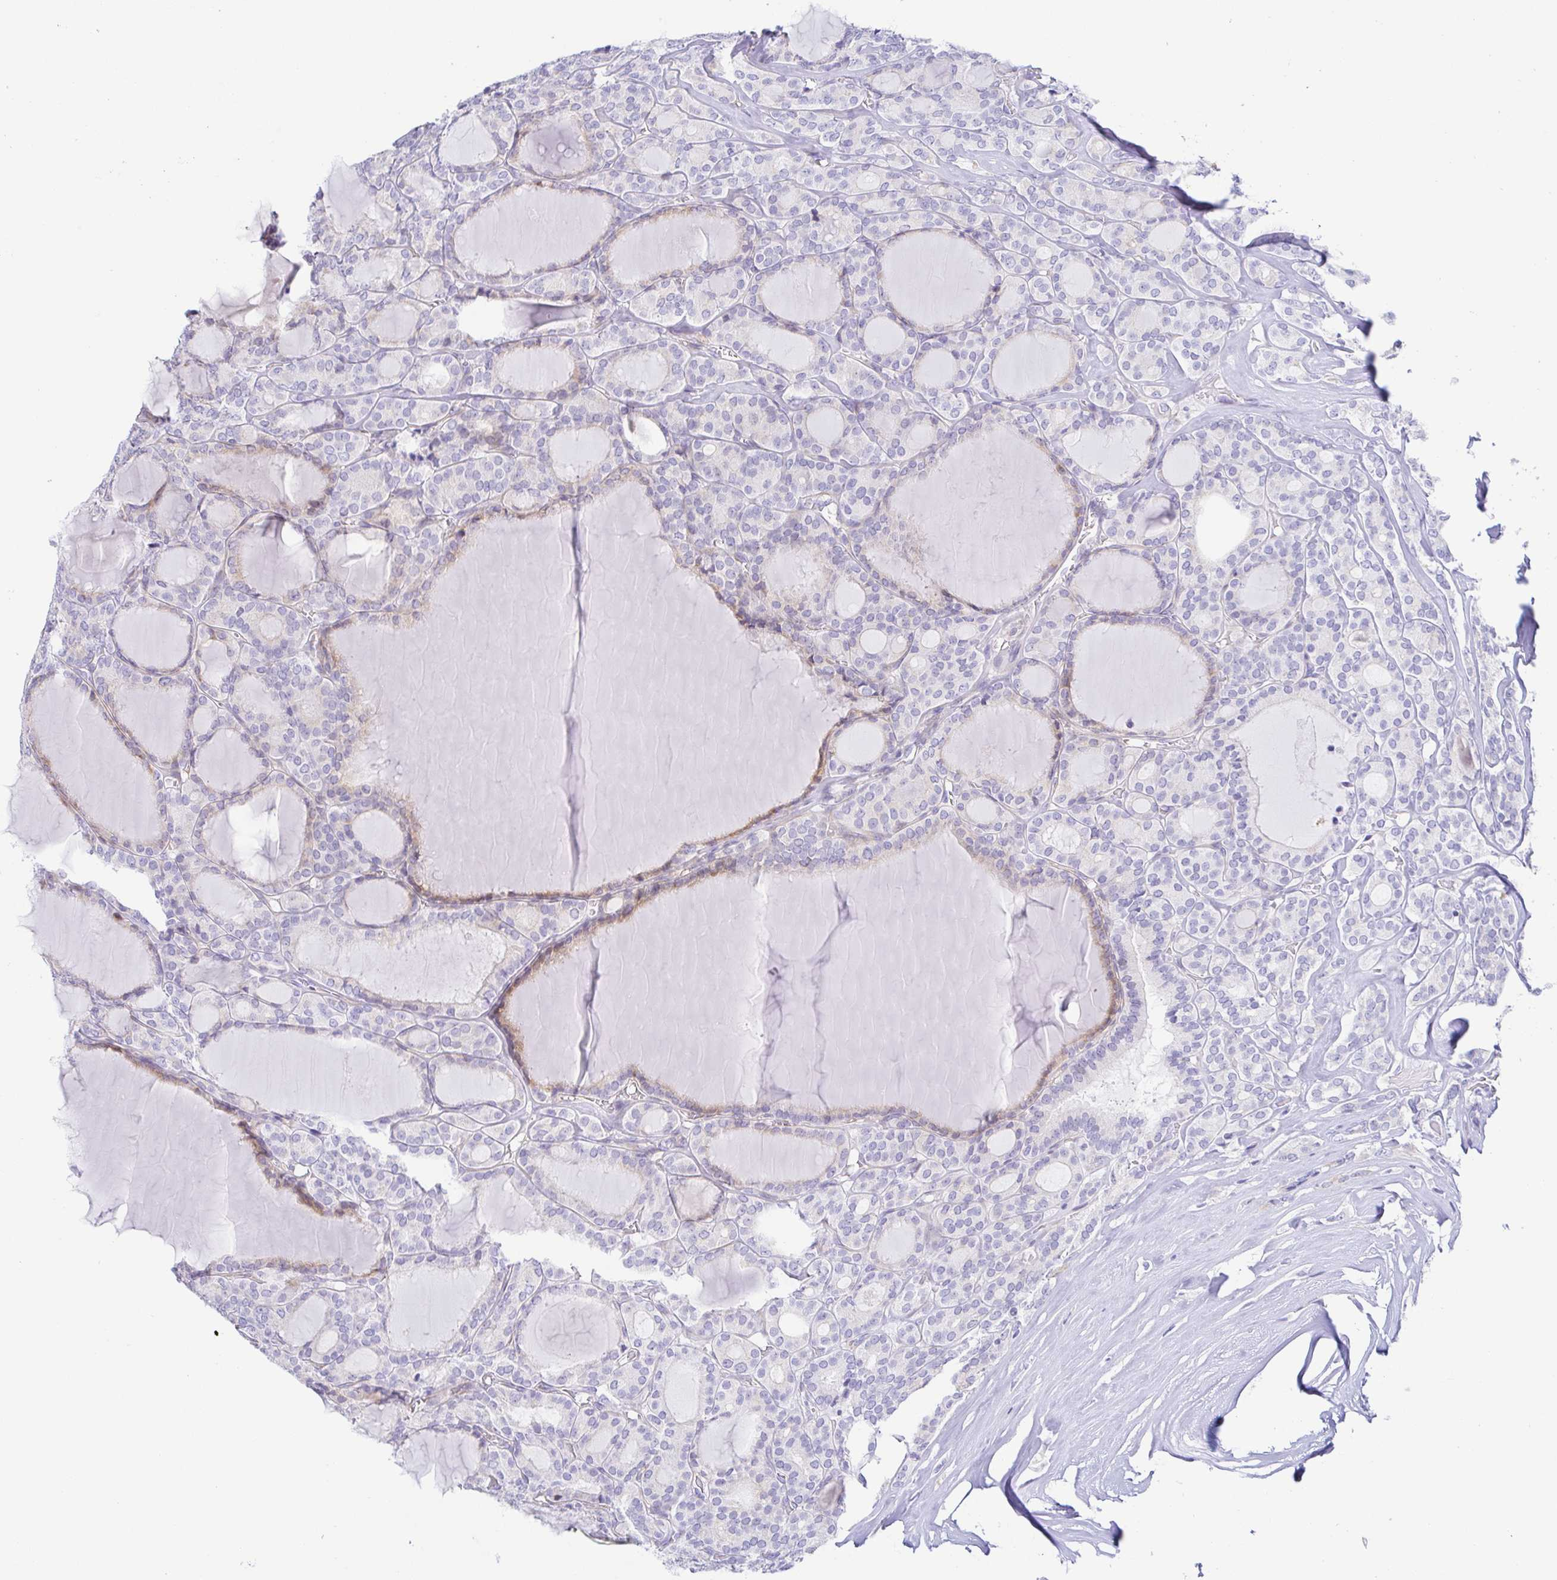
{"staining": {"intensity": "negative", "quantity": "none", "location": "none"}, "tissue": "thyroid cancer", "cell_type": "Tumor cells", "image_type": "cancer", "snomed": [{"axis": "morphology", "description": "Follicular adenoma carcinoma, NOS"}, {"axis": "topography", "description": "Thyroid gland"}], "caption": "Thyroid cancer was stained to show a protein in brown. There is no significant expression in tumor cells.", "gene": "PINLYP", "patient": {"sex": "male", "age": 74}}